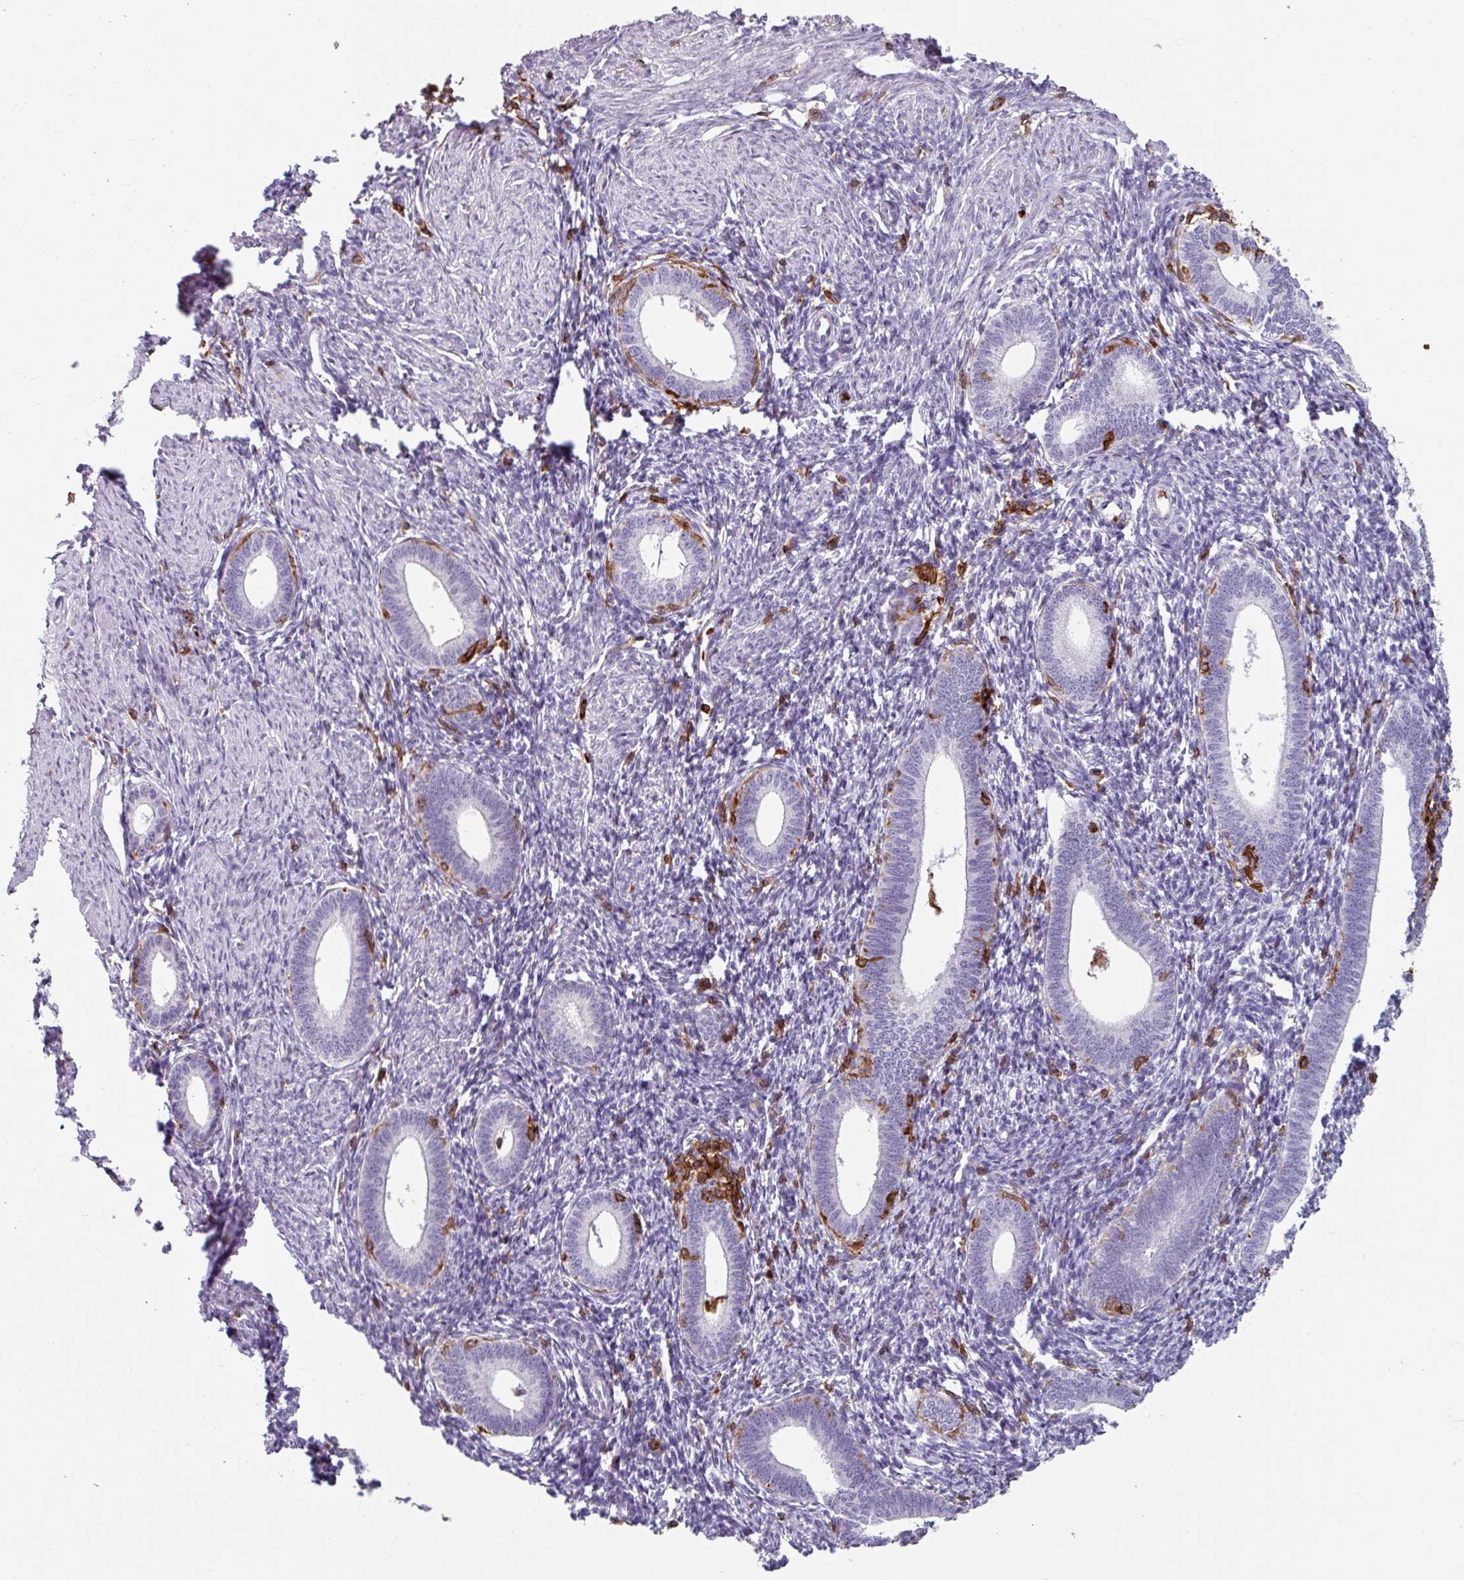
{"staining": {"intensity": "negative", "quantity": "none", "location": "none"}, "tissue": "endometrium", "cell_type": "Cells in endometrial stroma", "image_type": "normal", "snomed": [{"axis": "morphology", "description": "Normal tissue, NOS"}, {"axis": "topography", "description": "Endometrium"}], "caption": "High magnification brightfield microscopy of normal endometrium stained with DAB (brown) and counterstained with hematoxylin (blue): cells in endometrial stroma show no significant positivity.", "gene": "EXOSC5", "patient": {"sex": "female", "age": 41}}